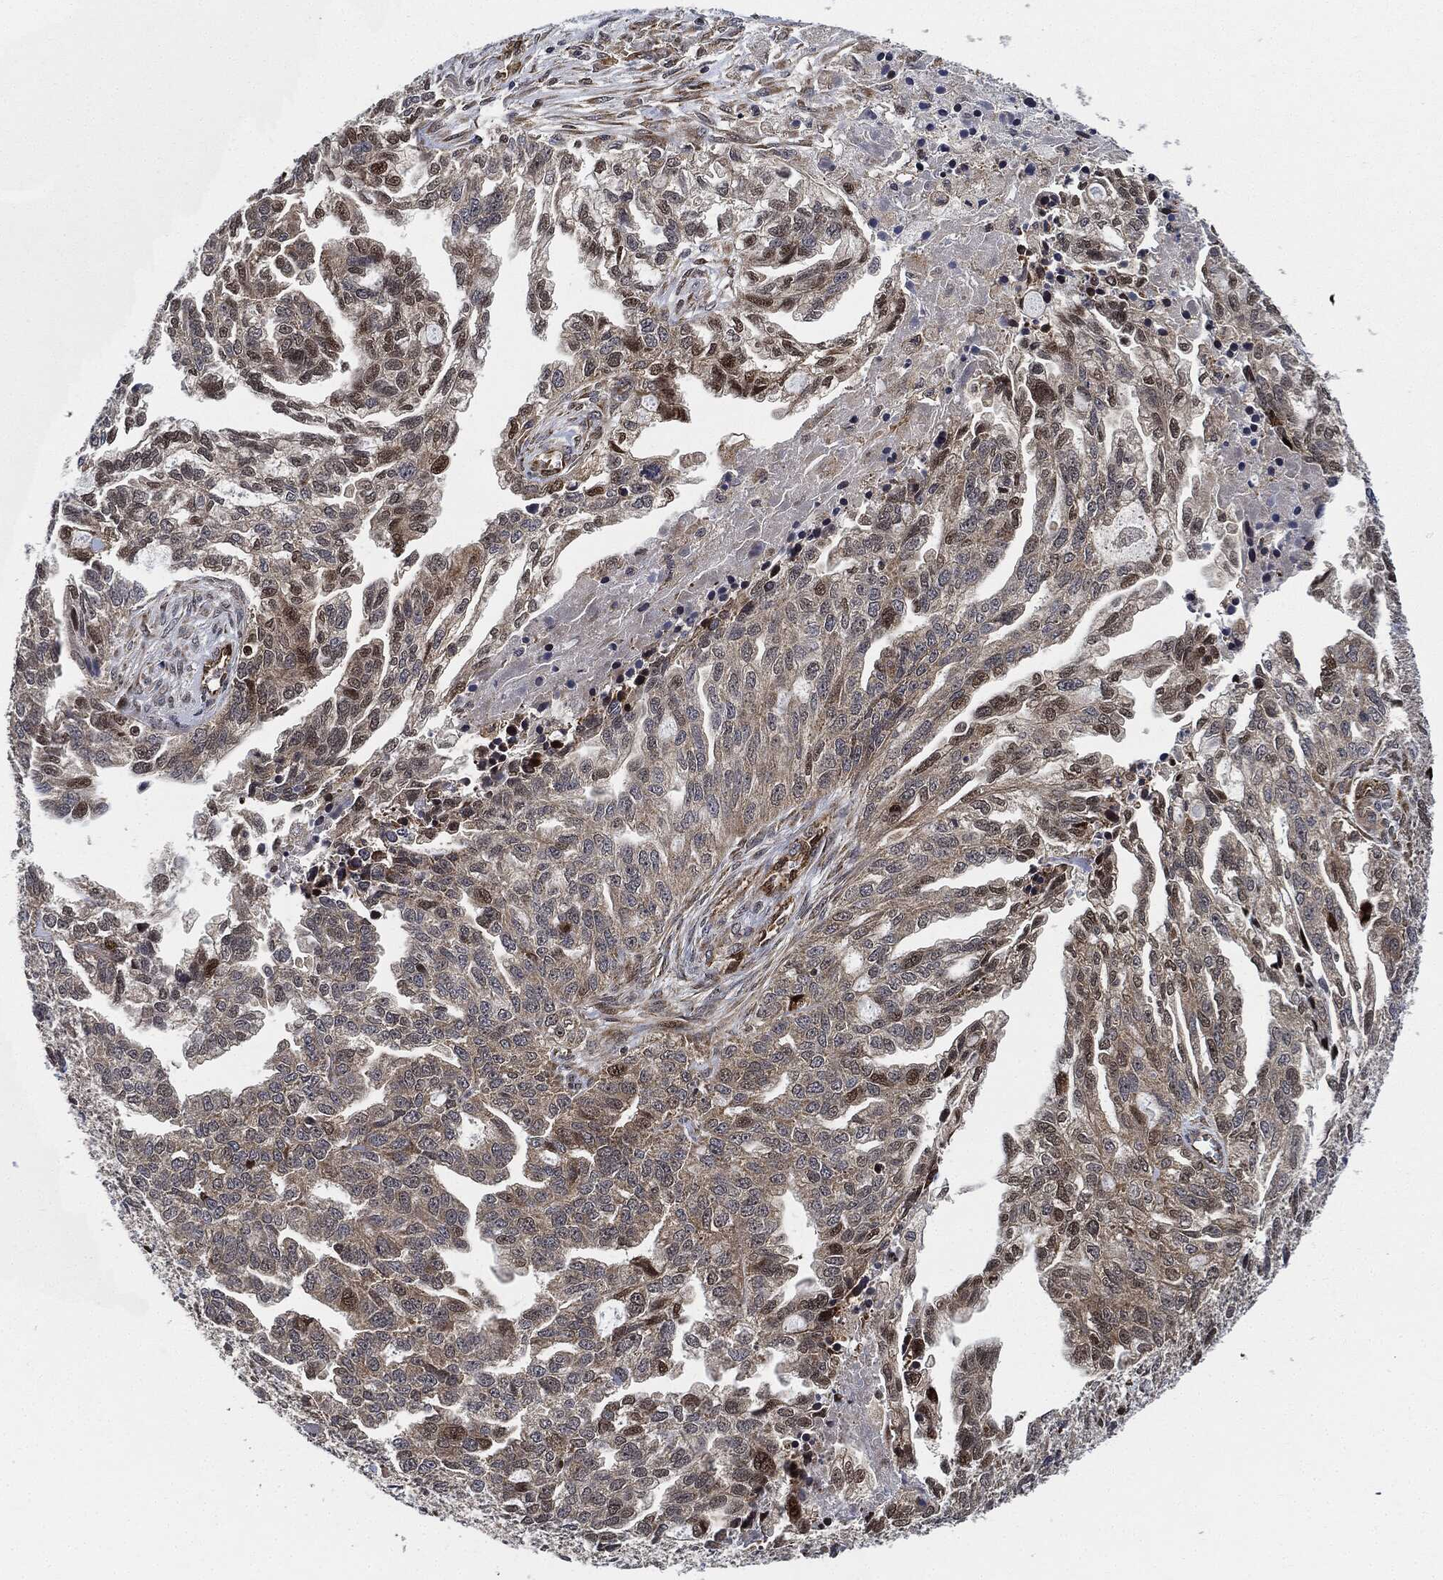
{"staining": {"intensity": "weak", "quantity": "25%-75%", "location": "cytoplasmic/membranous"}, "tissue": "ovarian cancer", "cell_type": "Tumor cells", "image_type": "cancer", "snomed": [{"axis": "morphology", "description": "Cystadenocarcinoma, serous, NOS"}, {"axis": "topography", "description": "Ovary"}], "caption": "There is low levels of weak cytoplasmic/membranous staining in tumor cells of ovarian serous cystadenocarcinoma, as demonstrated by immunohistochemical staining (brown color).", "gene": "RNASEL", "patient": {"sex": "female", "age": 51}}